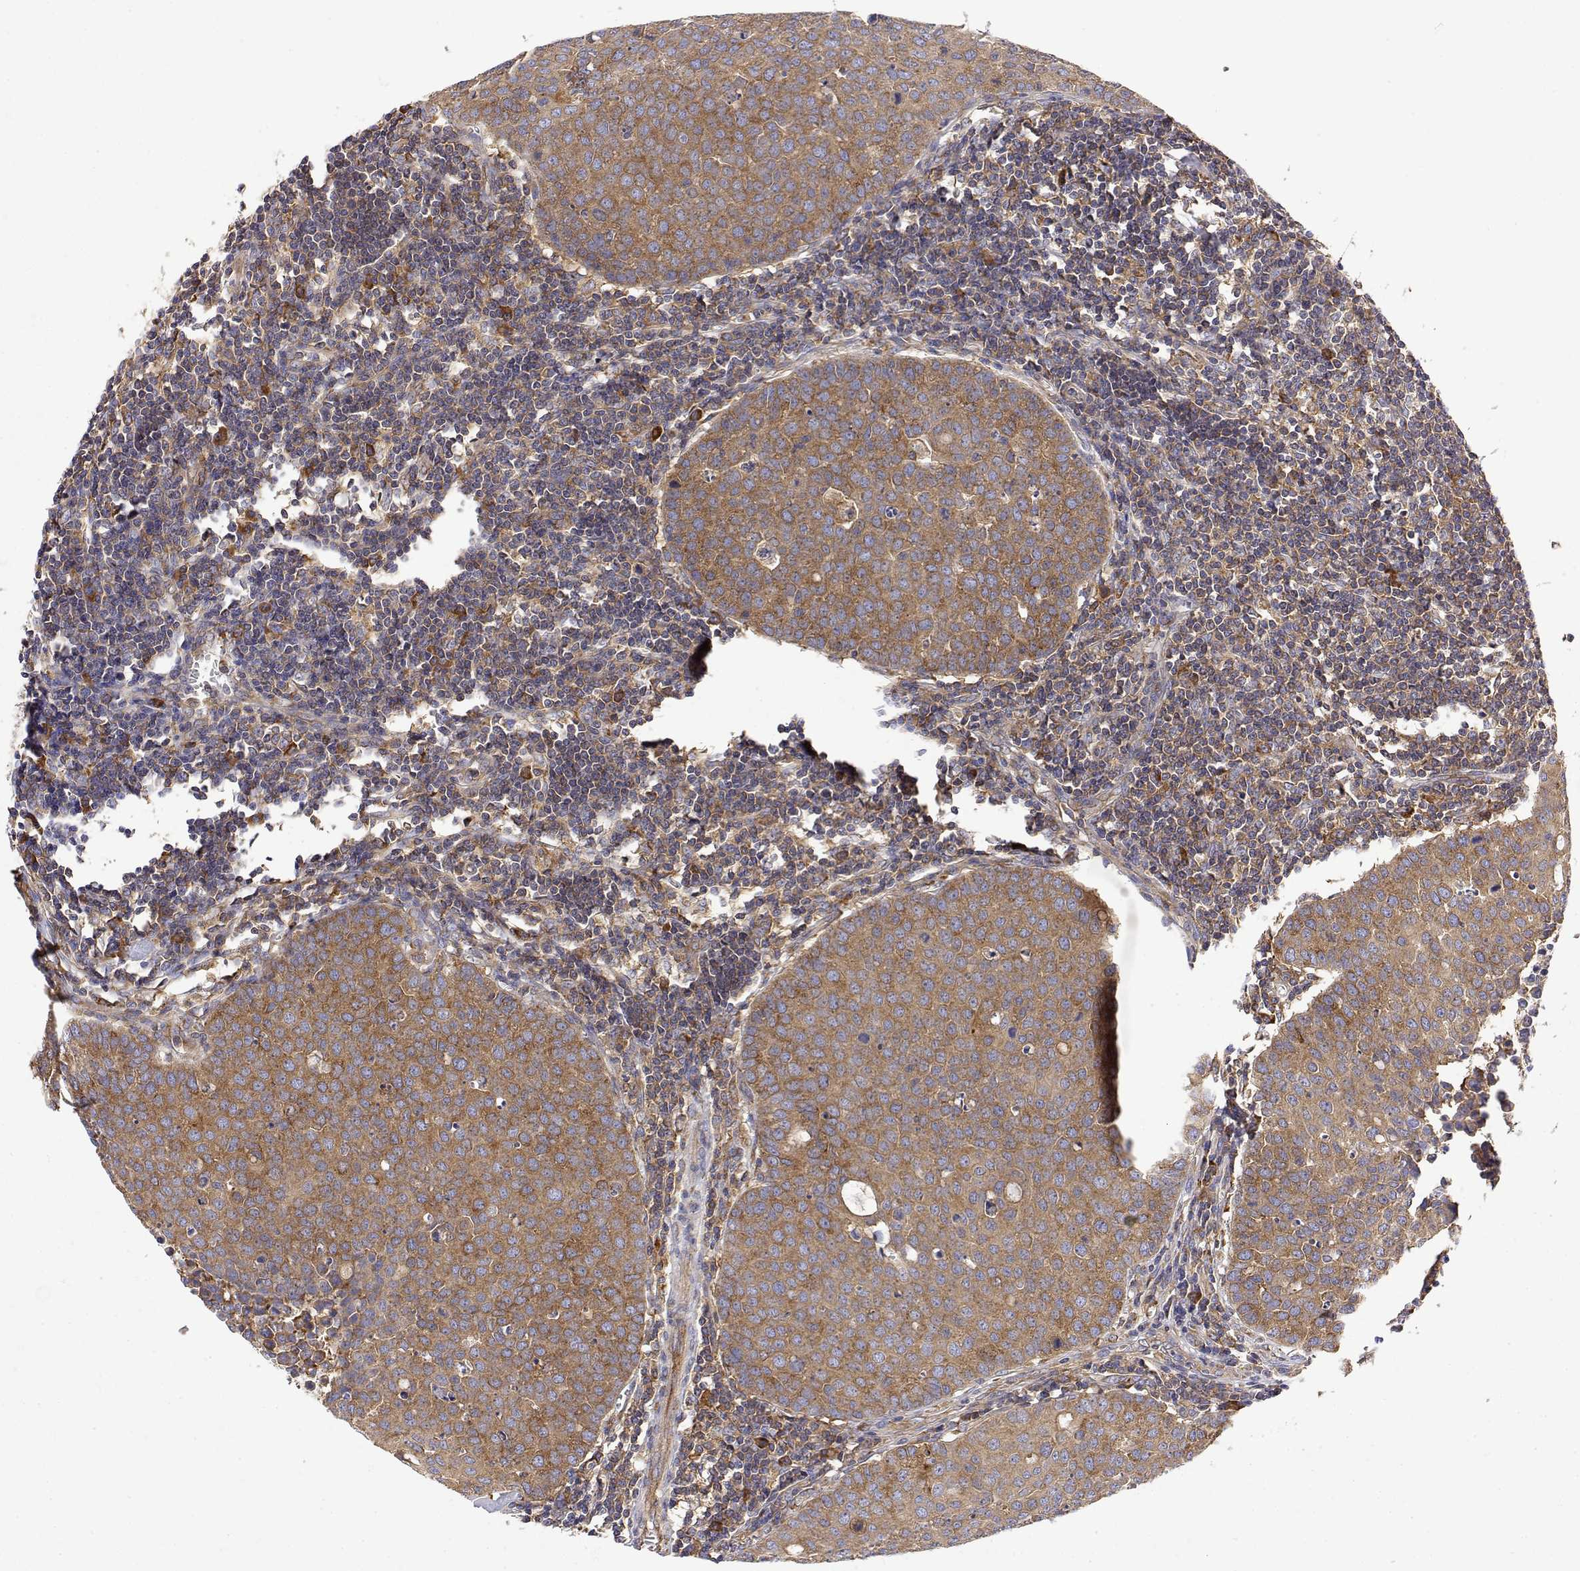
{"staining": {"intensity": "moderate", "quantity": ">75%", "location": "cytoplasmic/membranous"}, "tissue": "carcinoid", "cell_type": "Tumor cells", "image_type": "cancer", "snomed": [{"axis": "morphology", "description": "Carcinoid, malignant, NOS"}, {"axis": "topography", "description": "Colon"}], "caption": "DAB immunohistochemical staining of human carcinoid shows moderate cytoplasmic/membranous protein staining in approximately >75% of tumor cells. (DAB (3,3'-diaminobenzidine) = brown stain, brightfield microscopy at high magnification).", "gene": "EEF1G", "patient": {"sex": "male", "age": 81}}